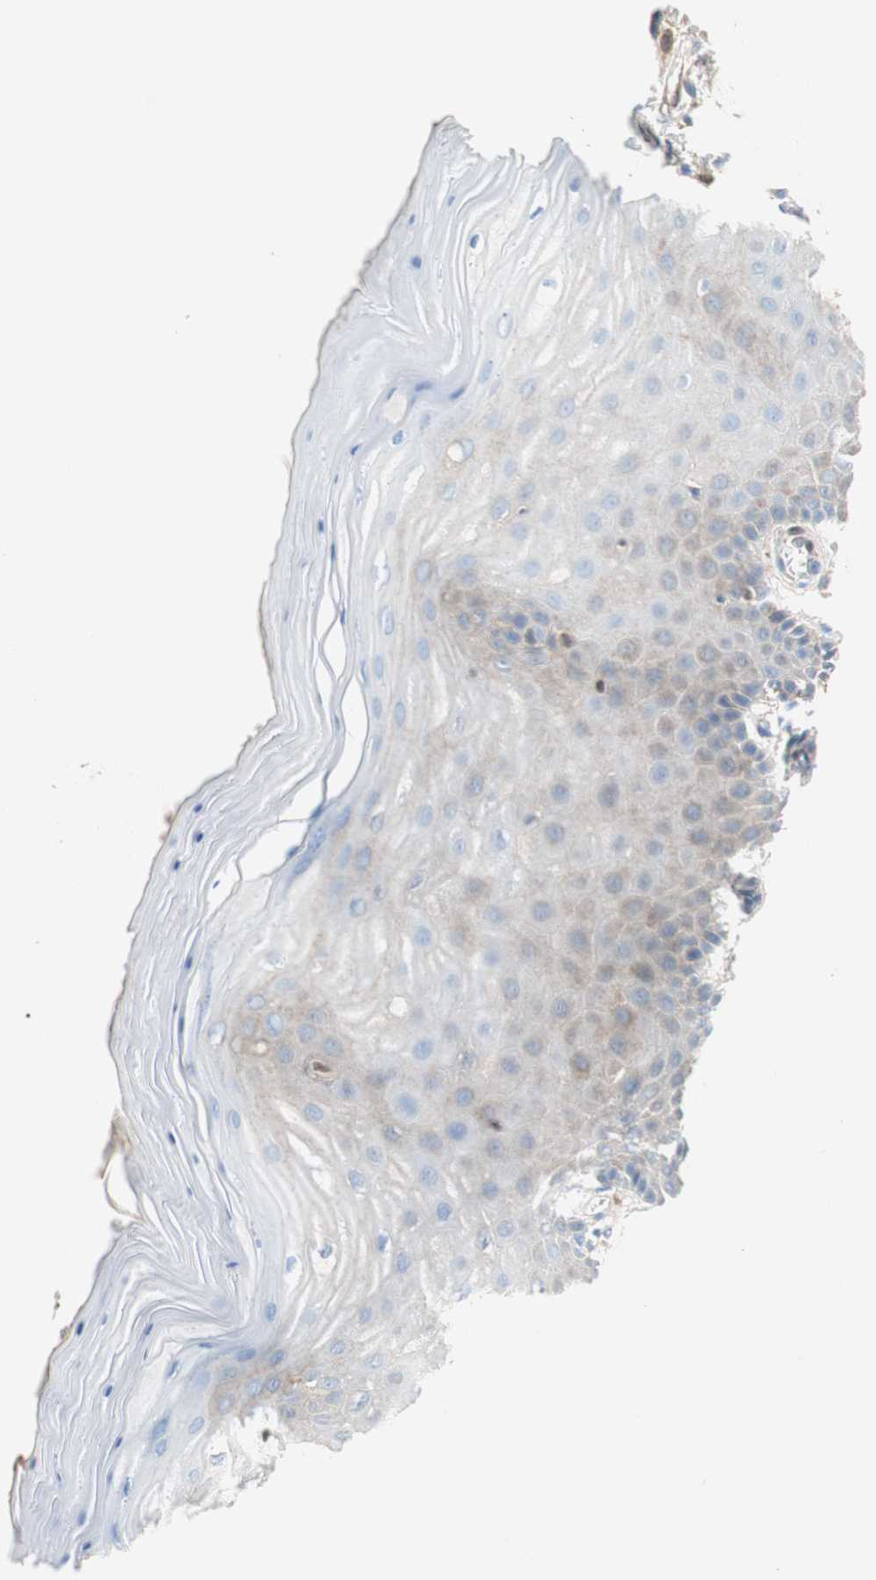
{"staining": {"intensity": "weak", "quantity": "25%-75%", "location": "cytoplasmic/membranous"}, "tissue": "cervix", "cell_type": "Glandular cells", "image_type": "normal", "snomed": [{"axis": "morphology", "description": "Normal tissue, NOS"}, {"axis": "topography", "description": "Cervix"}], "caption": "DAB (3,3'-diaminobenzidine) immunohistochemical staining of normal cervix exhibits weak cytoplasmic/membranous protein expression in about 25%-75% of glandular cells. The protein of interest is shown in brown color, while the nuclei are stained blue.", "gene": "RBP4", "patient": {"sex": "female", "age": 55}}